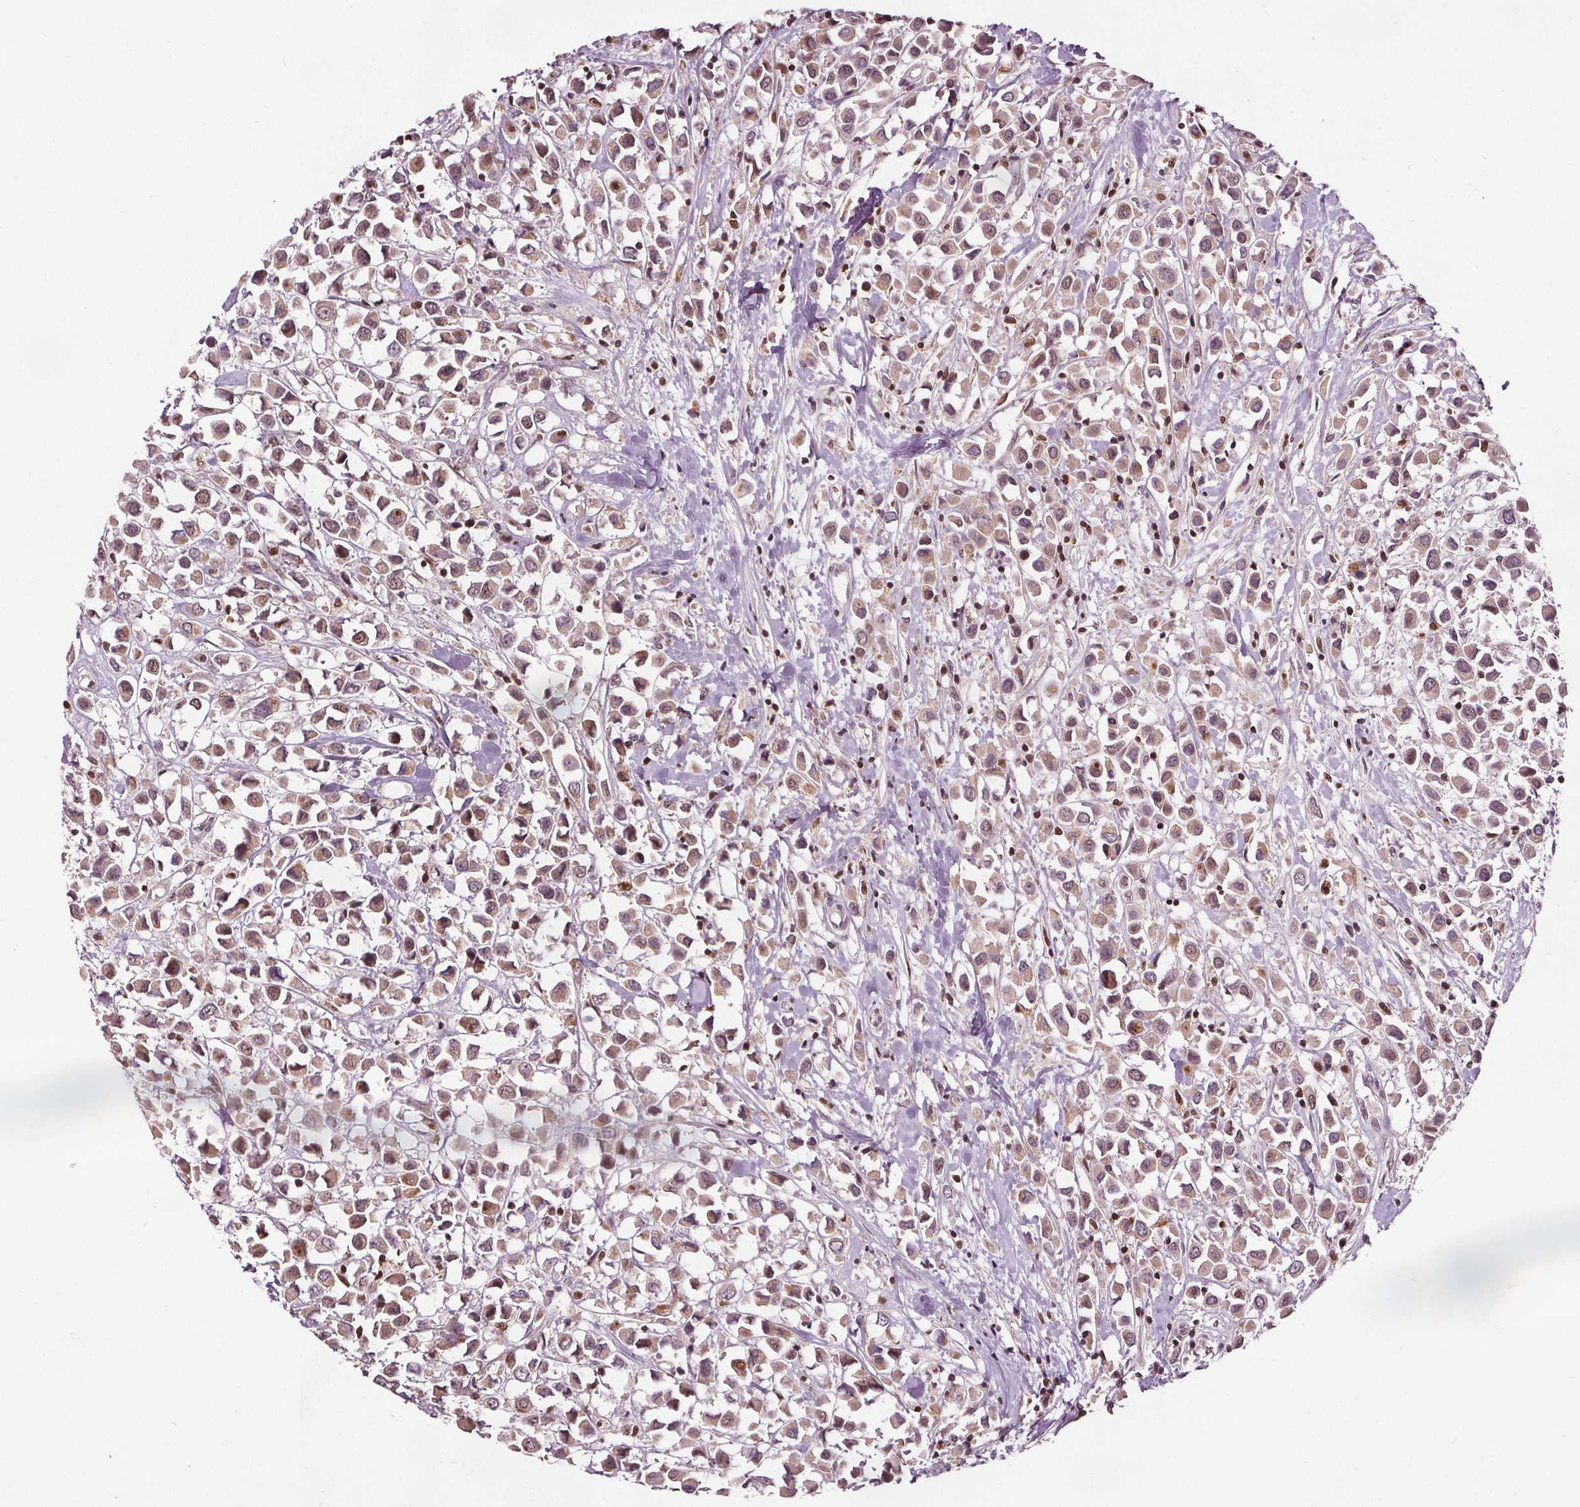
{"staining": {"intensity": "weak", "quantity": ">75%", "location": "cytoplasmic/membranous,nuclear"}, "tissue": "breast cancer", "cell_type": "Tumor cells", "image_type": "cancer", "snomed": [{"axis": "morphology", "description": "Duct carcinoma"}, {"axis": "topography", "description": "Breast"}], "caption": "Immunohistochemistry (DAB (3,3'-diaminobenzidine)) staining of human breast cancer (invasive ductal carcinoma) demonstrates weak cytoplasmic/membranous and nuclear protein staining in approximately >75% of tumor cells. (brown staining indicates protein expression, while blue staining denotes nuclei).", "gene": "DDX11", "patient": {"sex": "female", "age": 61}}